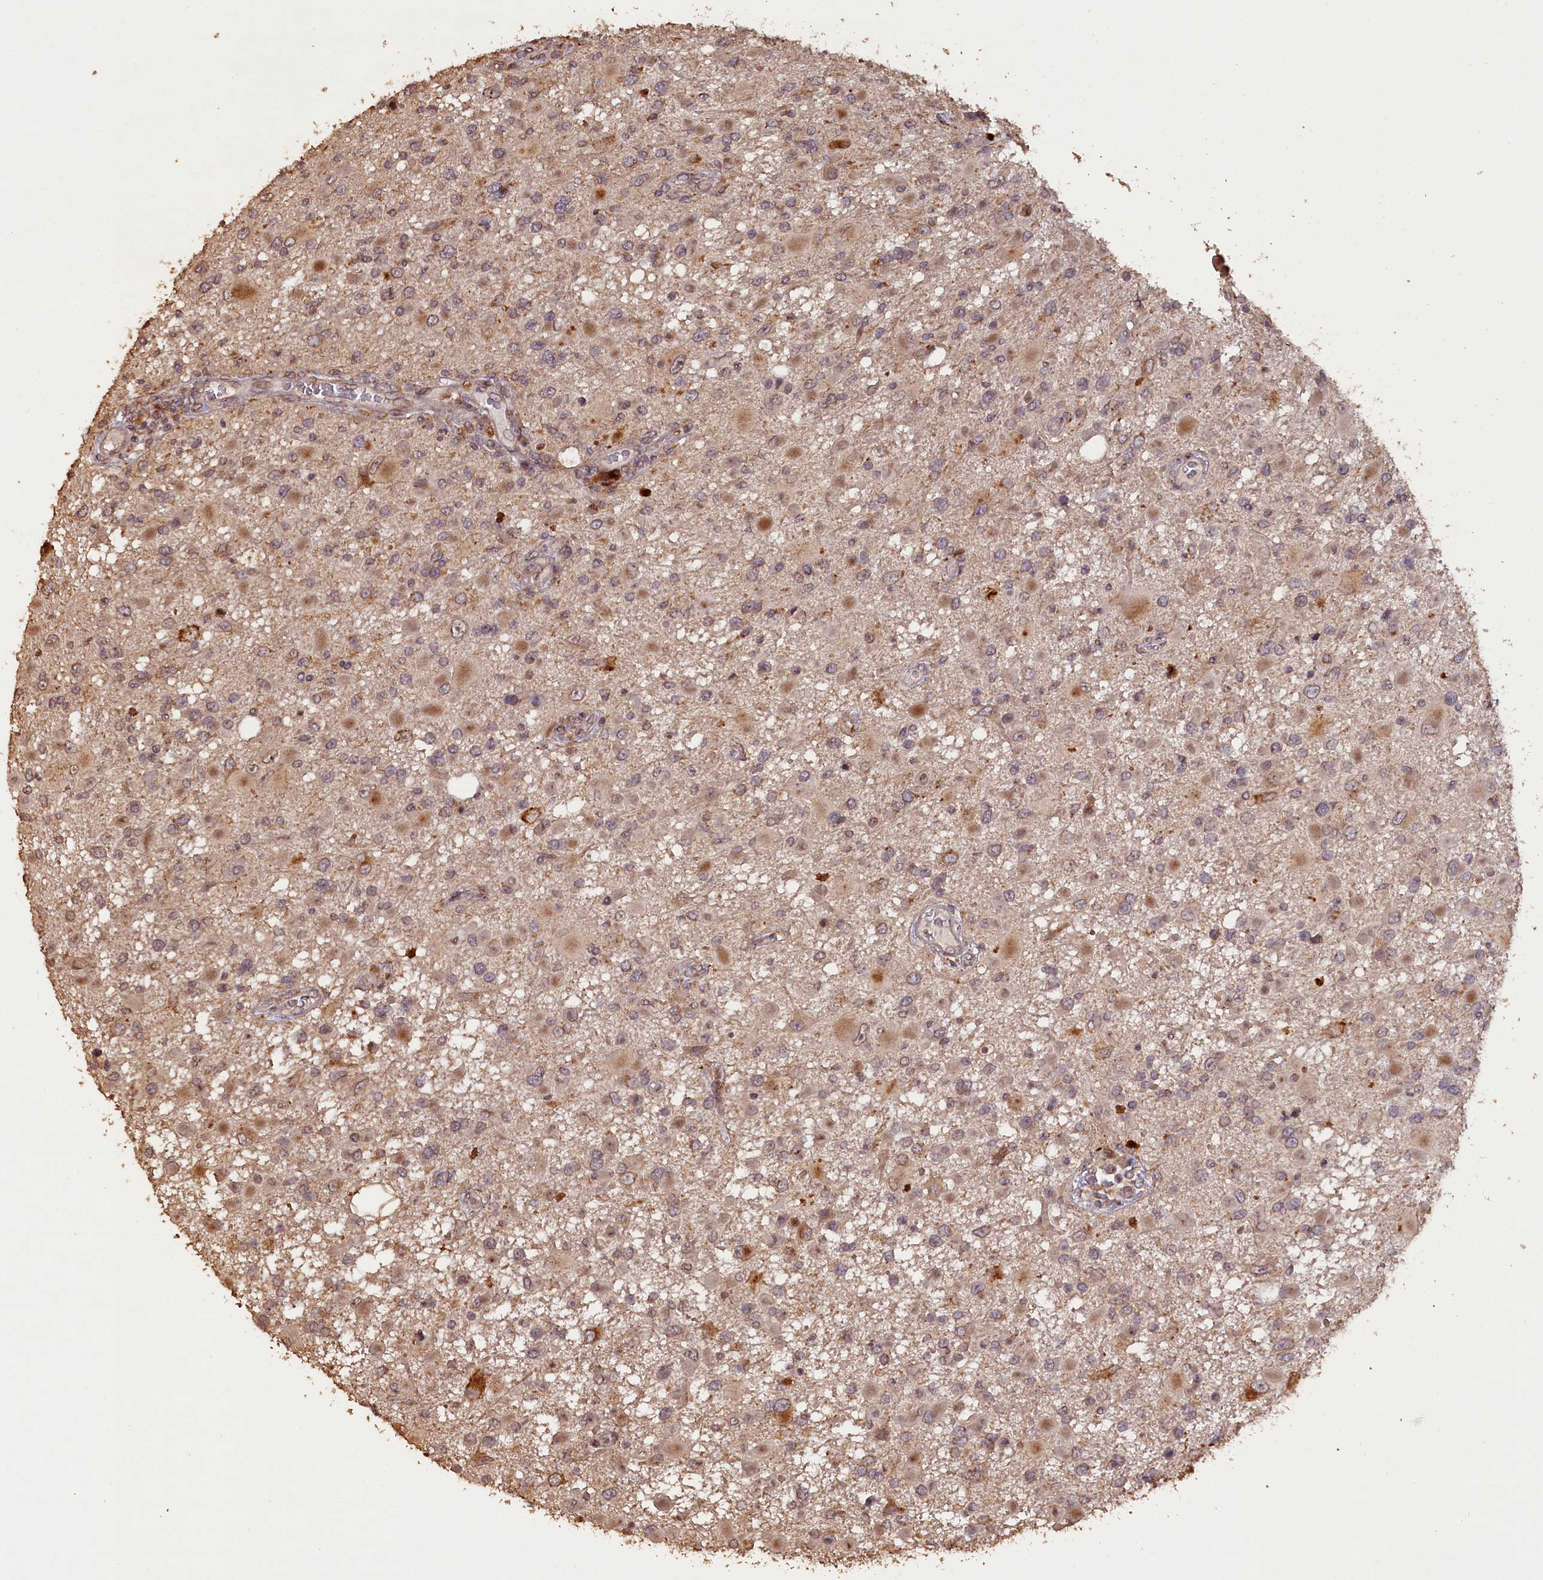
{"staining": {"intensity": "weak", "quantity": "25%-75%", "location": "cytoplasmic/membranous"}, "tissue": "glioma", "cell_type": "Tumor cells", "image_type": "cancer", "snomed": [{"axis": "morphology", "description": "Glioma, malignant, High grade"}, {"axis": "topography", "description": "Brain"}], "caption": "Human glioma stained for a protein (brown) shows weak cytoplasmic/membranous positive staining in about 25%-75% of tumor cells.", "gene": "SLC38A7", "patient": {"sex": "male", "age": 53}}